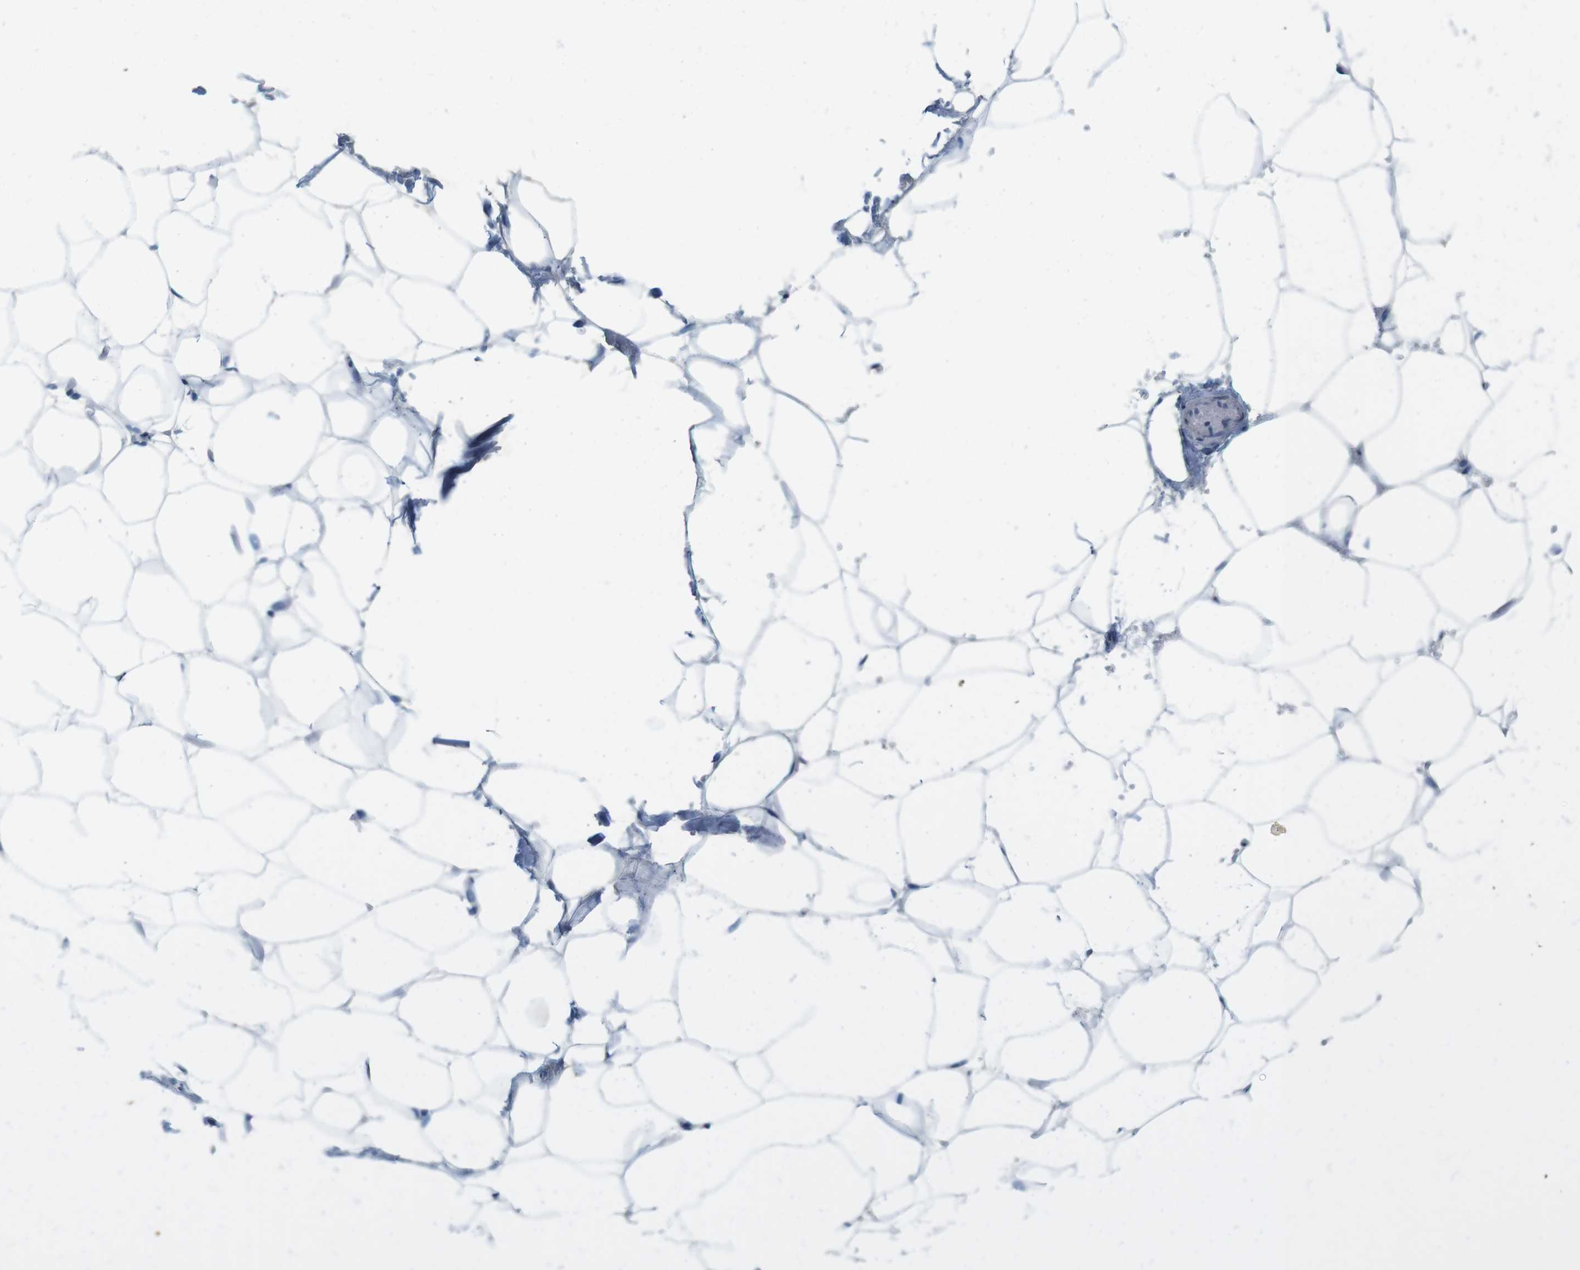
{"staining": {"intensity": "negative", "quantity": "none", "location": "none"}, "tissue": "adipose tissue", "cell_type": "Adipocytes", "image_type": "normal", "snomed": [{"axis": "morphology", "description": "Normal tissue, NOS"}, {"axis": "topography", "description": "Breast"}, {"axis": "topography", "description": "Adipose tissue"}], "caption": "Immunohistochemistry image of benign adipose tissue: adipose tissue stained with DAB (3,3'-diaminobenzidine) displays no significant protein expression in adipocytes. The staining was performed using DAB to visualize the protein expression in brown, while the nuclei were stained in blue with hematoxylin (Magnification: 20x).", "gene": "DTNA", "patient": {"sex": "female", "age": 25}}